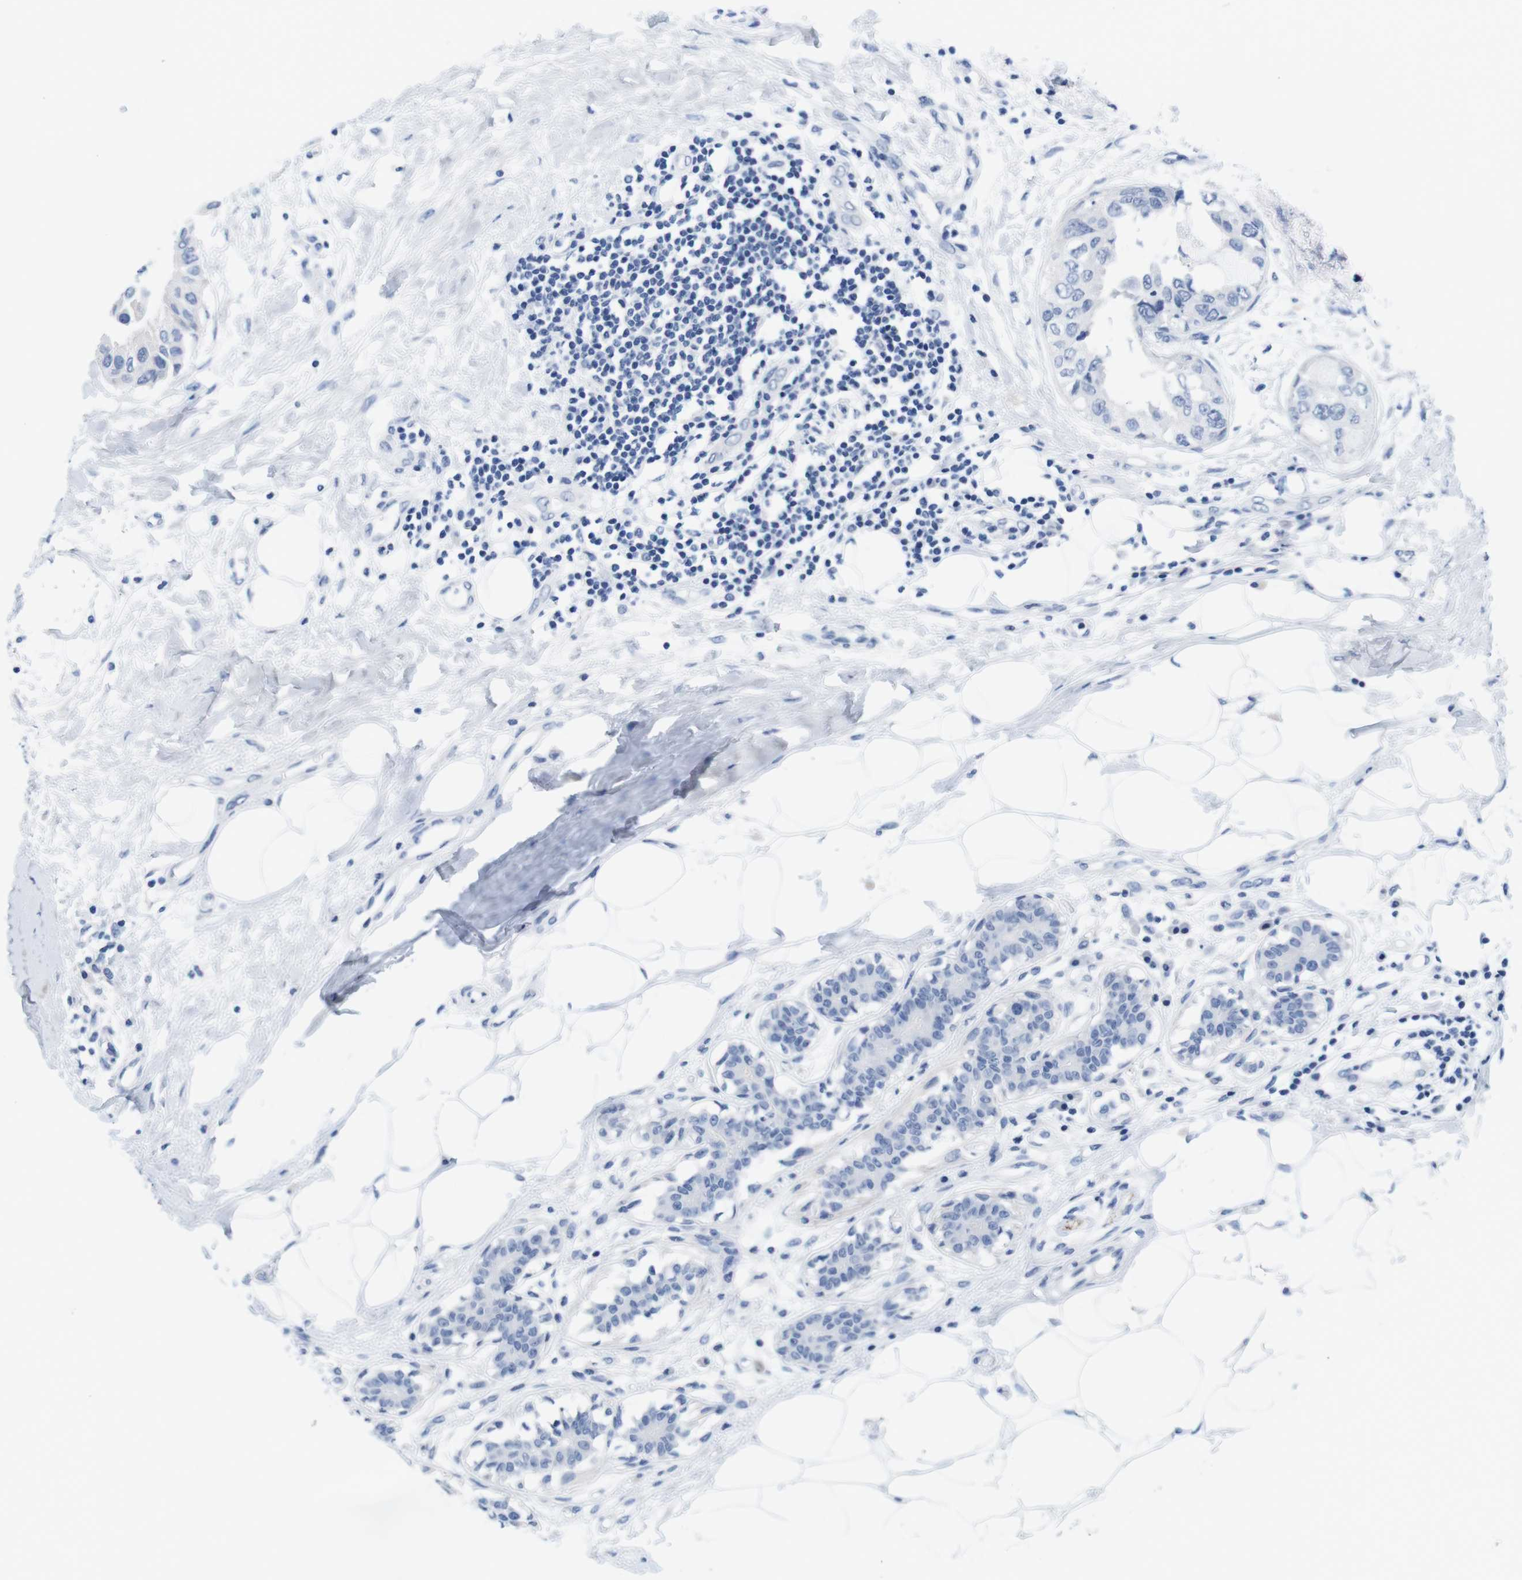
{"staining": {"intensity": "negative", "quantity": "none", "location": "none"}, "tissue": "breast cancer", "cell_type": "Tumor cells", "image_type": "cancer", "snomed": [{"axis": "morphology", "description": "Duct carcinoma"}, {"axis": "topography", "description": "Breast"}], "caption": "Immunohistochemical staining of breast intraductal carcinoma demonstrates no significant expression in tumor cells.", "gene": "MAP6", "patient": {"sex": "female", "age": 40}}